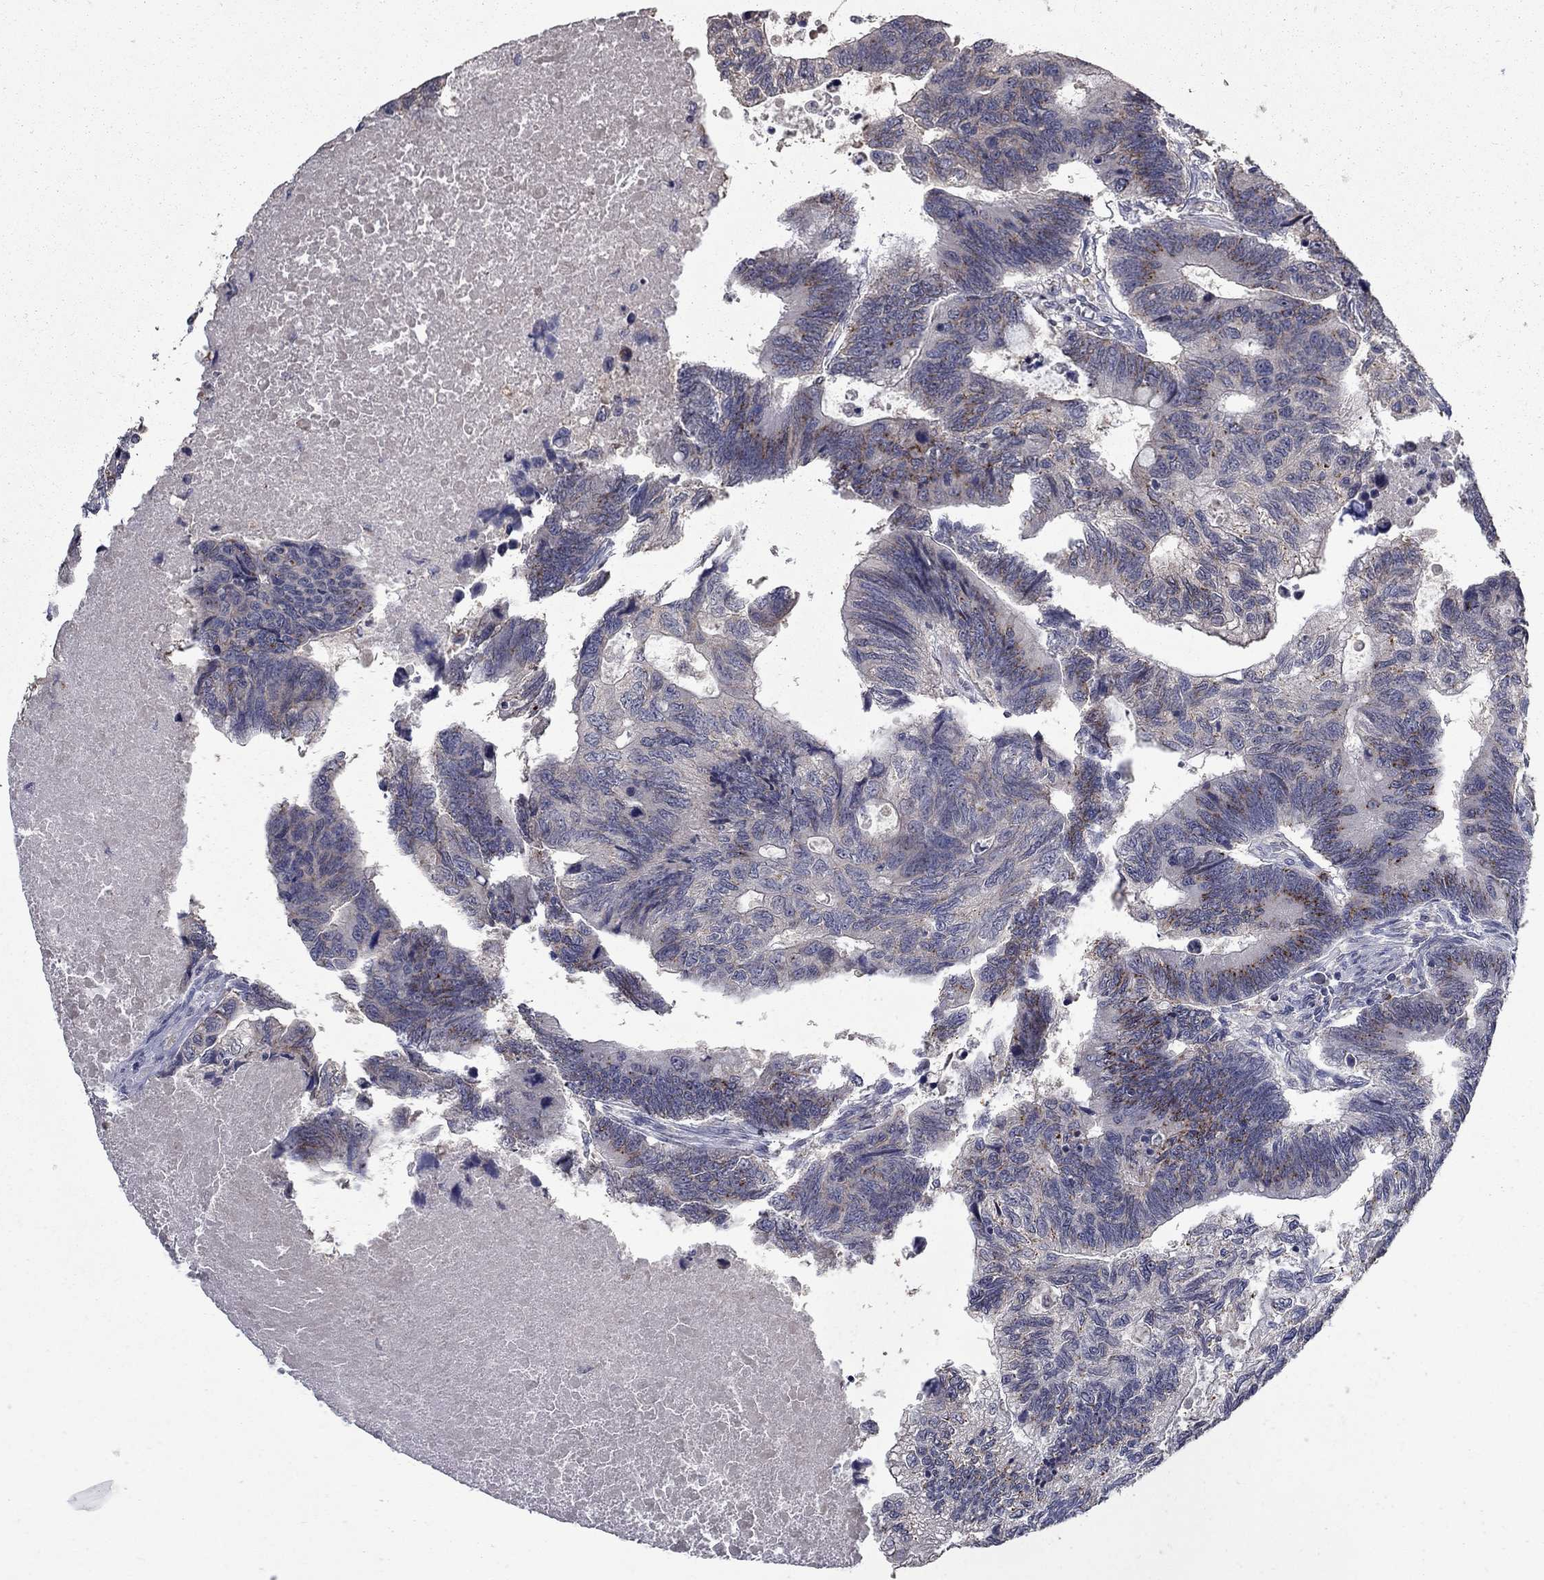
{"staining": {"intensity": "strong", "quantity": "<25%", "location": "cytoplasmic/membranous"}, "tissue": "colorectal cancer", "cell_type": "Tumor cells", "image_type": "cancer", "snomed": [{"axis": "morphology", "description": "Adenocarcinoma, NOS"}, {"axis": "topography", "description": "Colon"}], "caption": "Colorectal adenocarcinoma stained with a protein marker demonstrates strong staining in tumor cells.", "gene": "KIAA0319L", "patient": {"sex": "female", "age": 77}}